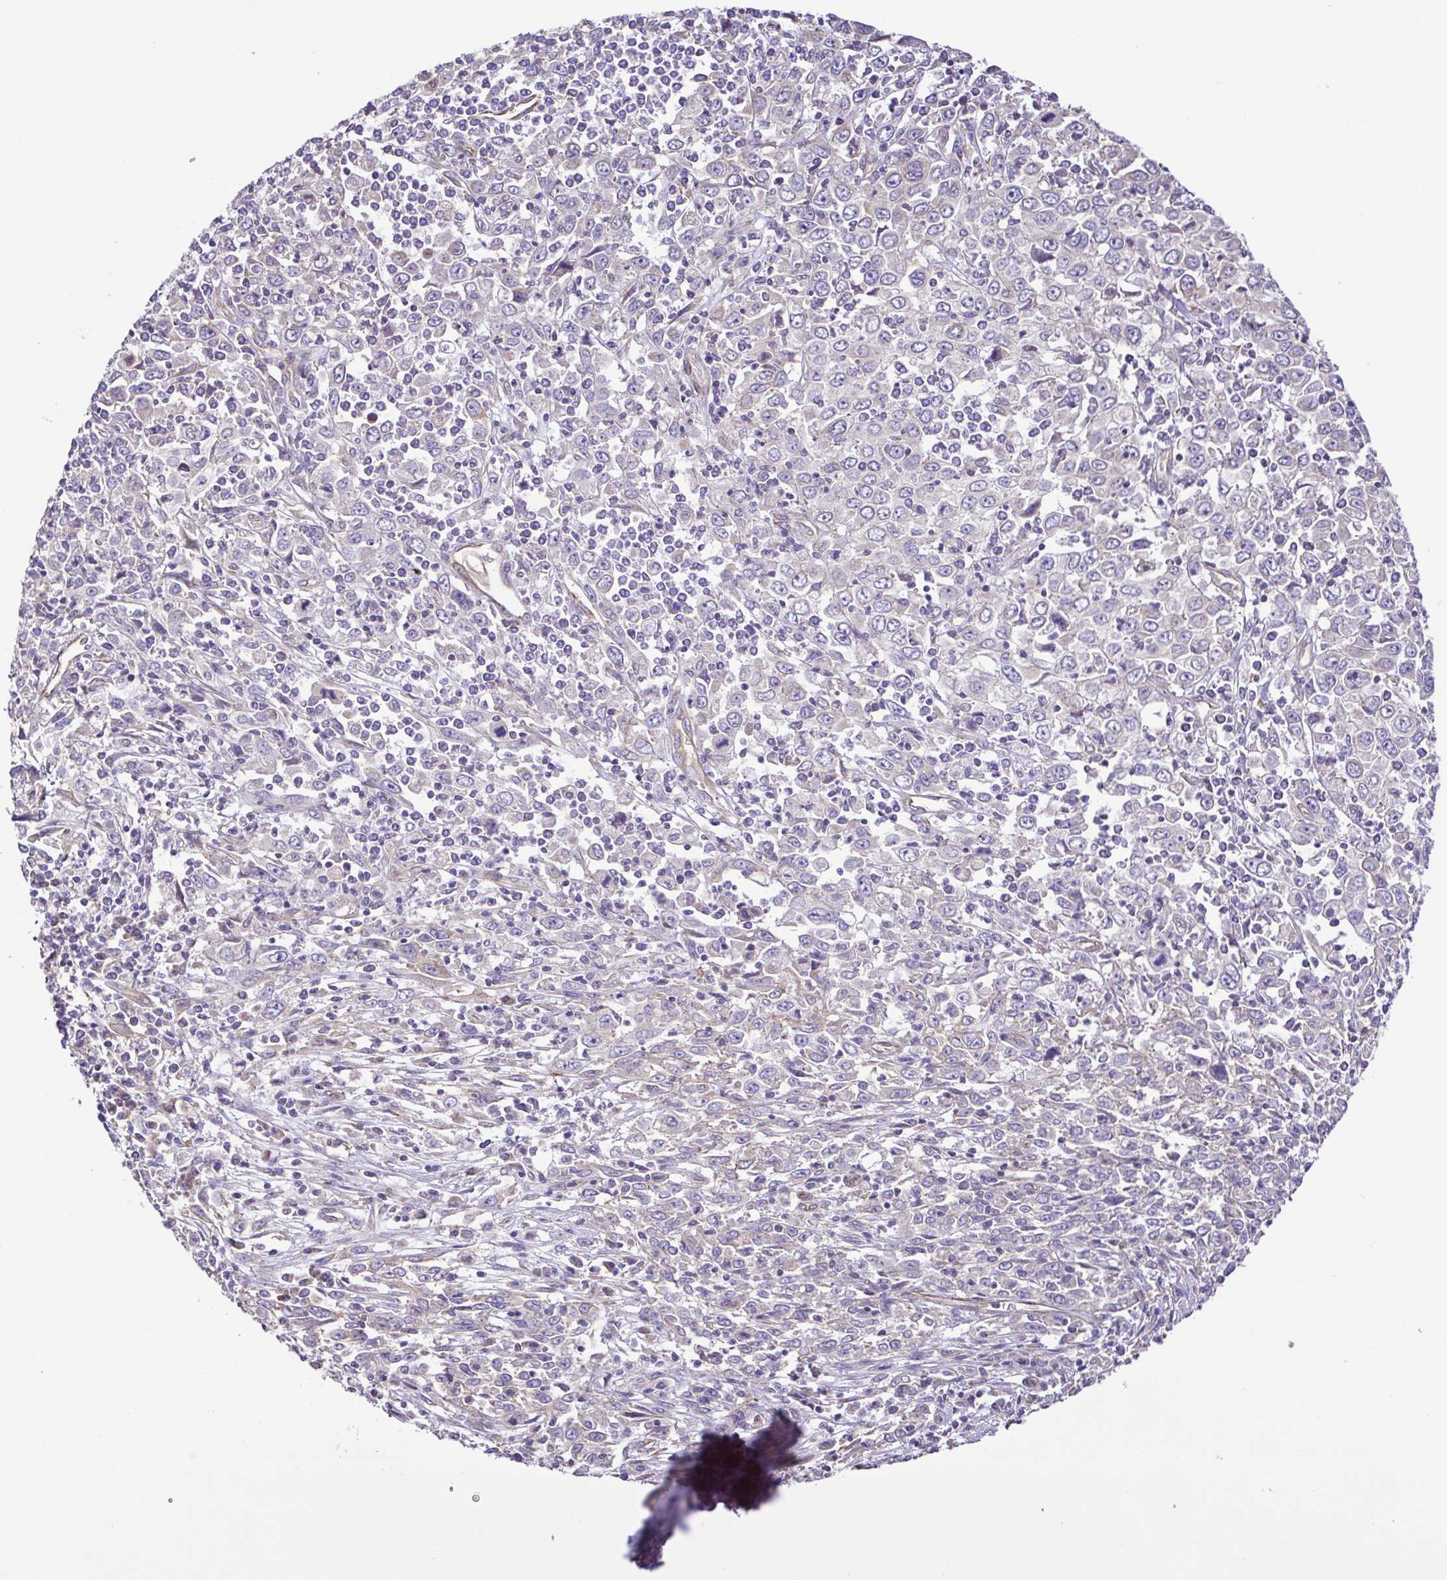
{"staining": {"intensity": "negative", "quantity": "none", "location": "none"}, "tissue": "cervical cancer", "cell_type": "Tumor cells", "image_type": "cancer", "snomed": [{"axis": "morphology", "description": "Adenocarcinoma, NOS"}, {"axis": "topography", "description": "Cervix"}], "caption": "Adenocarcinoma (cervical) stained for a protein using immunohistochemistry displays no expression tumor cells.", "gene": "FLT1", "patient": {"sex": "female", "age": 40}}